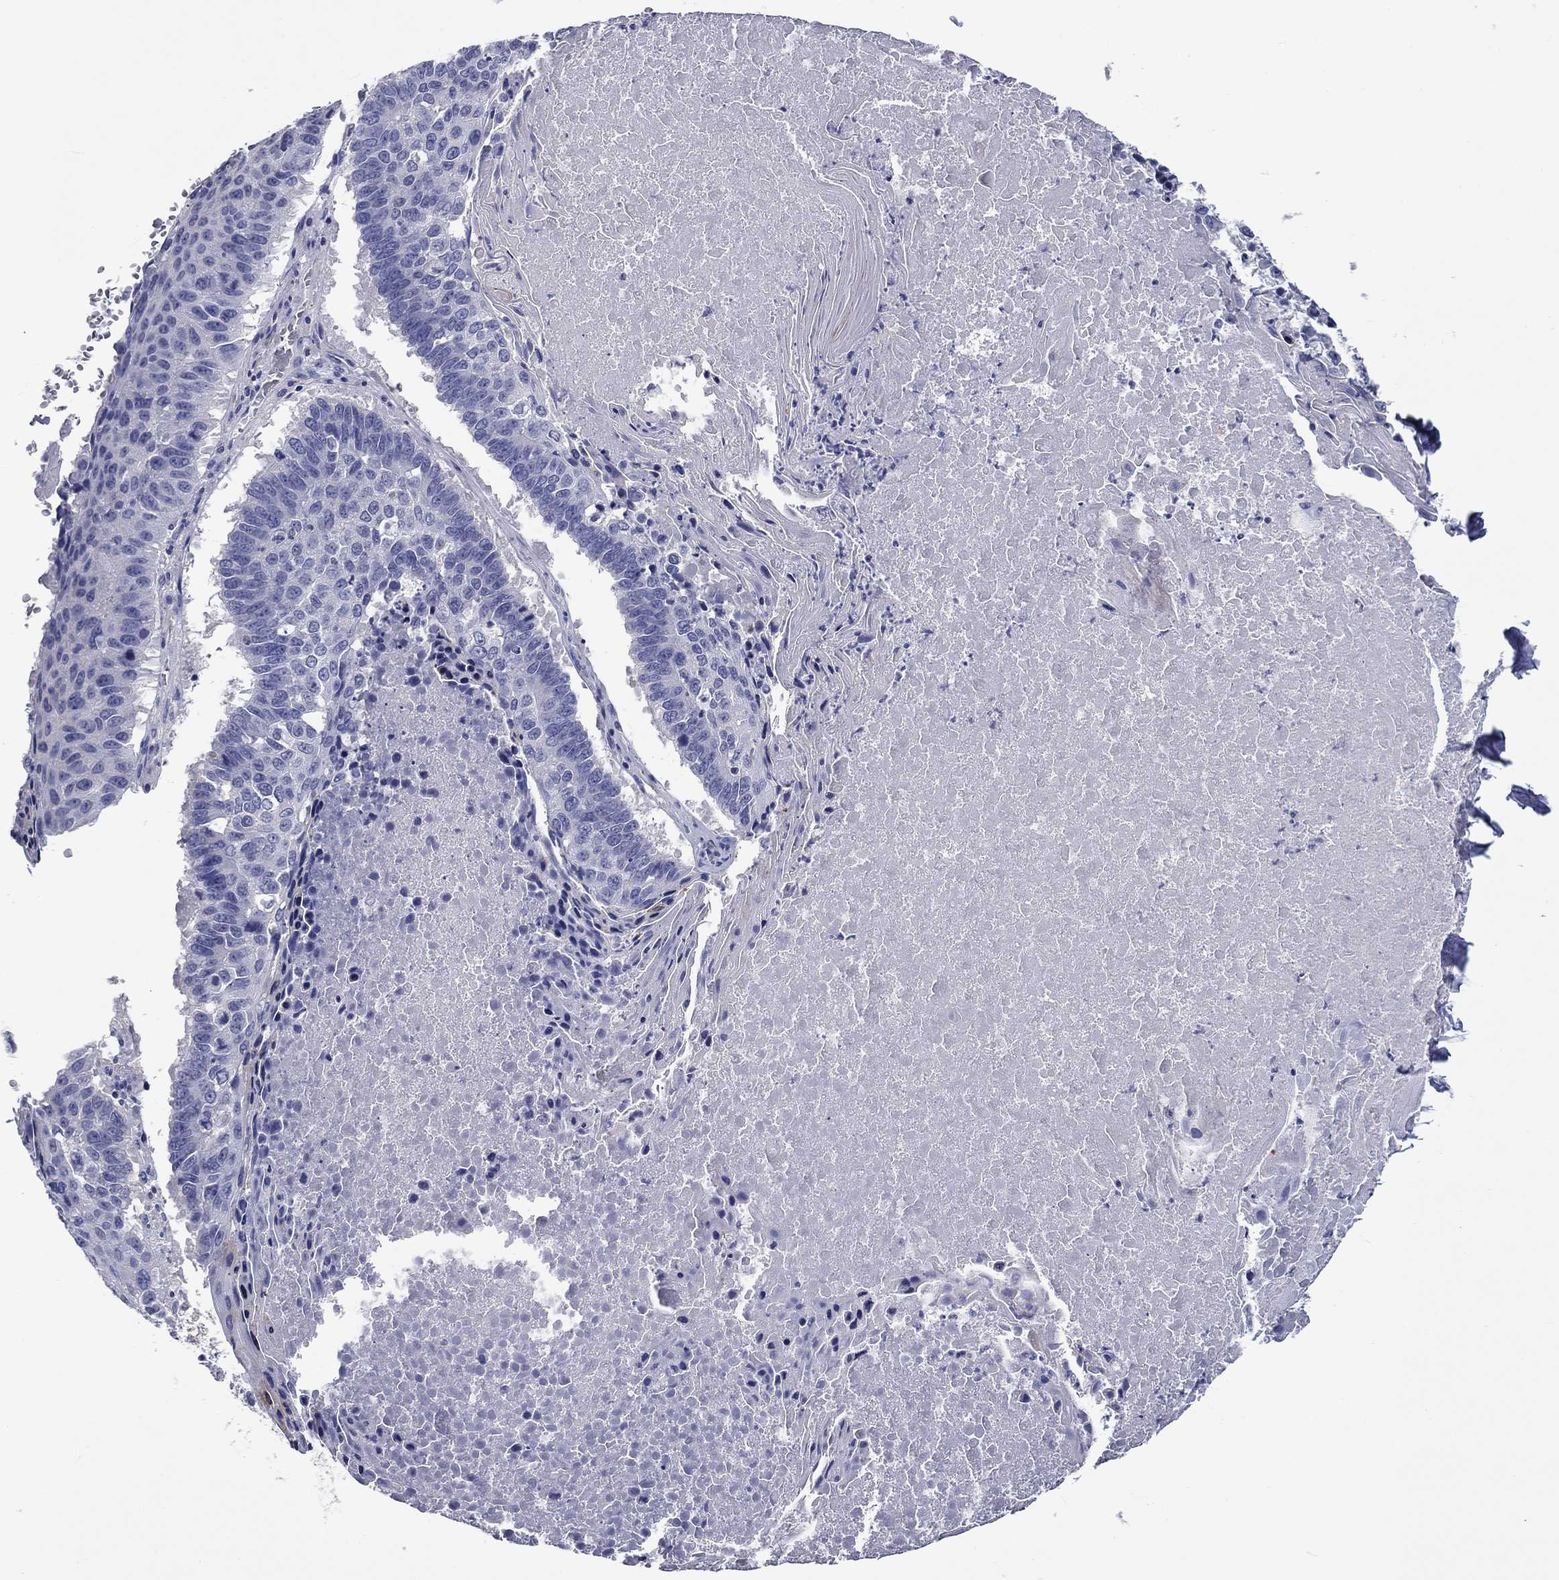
{"staining": {"intensity": "negative", "quantity": "none", "location": "none"}, "tissue": "lung cancer", "cell_type": "Tumor cells", "image_type": "cancer", "snomed": [{"axis": "morphology", "description": "Squamous cell carcinoma, NOS"}, {"axis": "topography", "description": "Lung"}], "caption": "A photomicrograph of human lung cancer (squamous cell carcinoma) is negative for staining in tumor cells.", "gene": "CNDP1", "patient": {"sex": "male", "age": 73}}